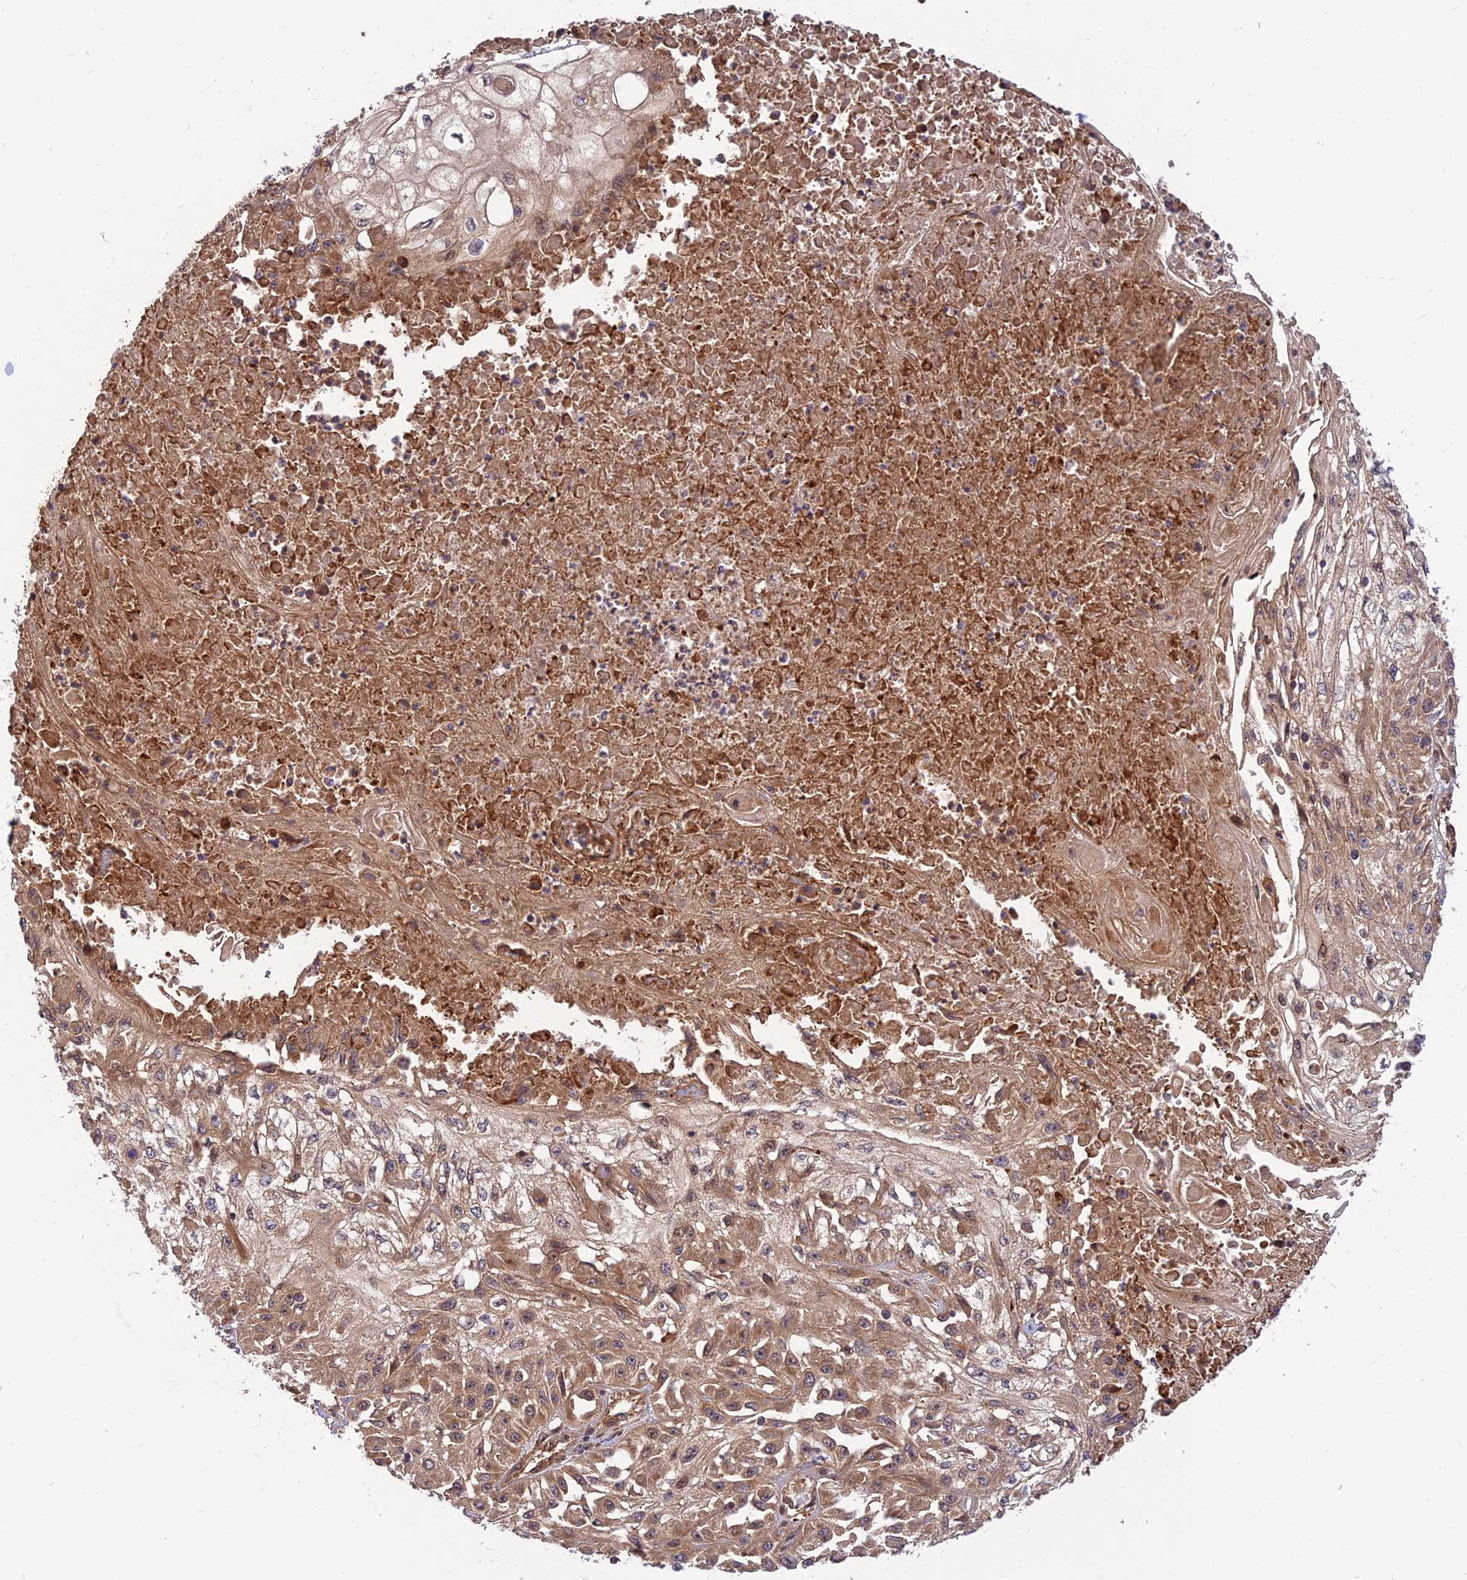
{"staining": {"intensity": "moderate", "quantity": ">75%", "location": "cytoplasmic/membranous"}, "tissue": "skin cancer", "cell_type": "Tumor cells", "image_type": "cancer", "snomed": [{"axis": "morphology", "description": "Squamous cell carcinoma, NOS"}, {"axis": "morphology", "description": "Squamous cell carcinoma, metastatic, NOS"}, {"axis": "topography", "description": "Skin"}, {"axis": "topography", "description": "Lymph node"}], "caption": "Immunohistochemical staining of human squamous cell carcinoma (skin) displays moderate cytoplasmic/membranous protein staining in approximately >75% of tumor cells.", "gene": "RELCH", "patient": {"sex": "male", "age": 75}}